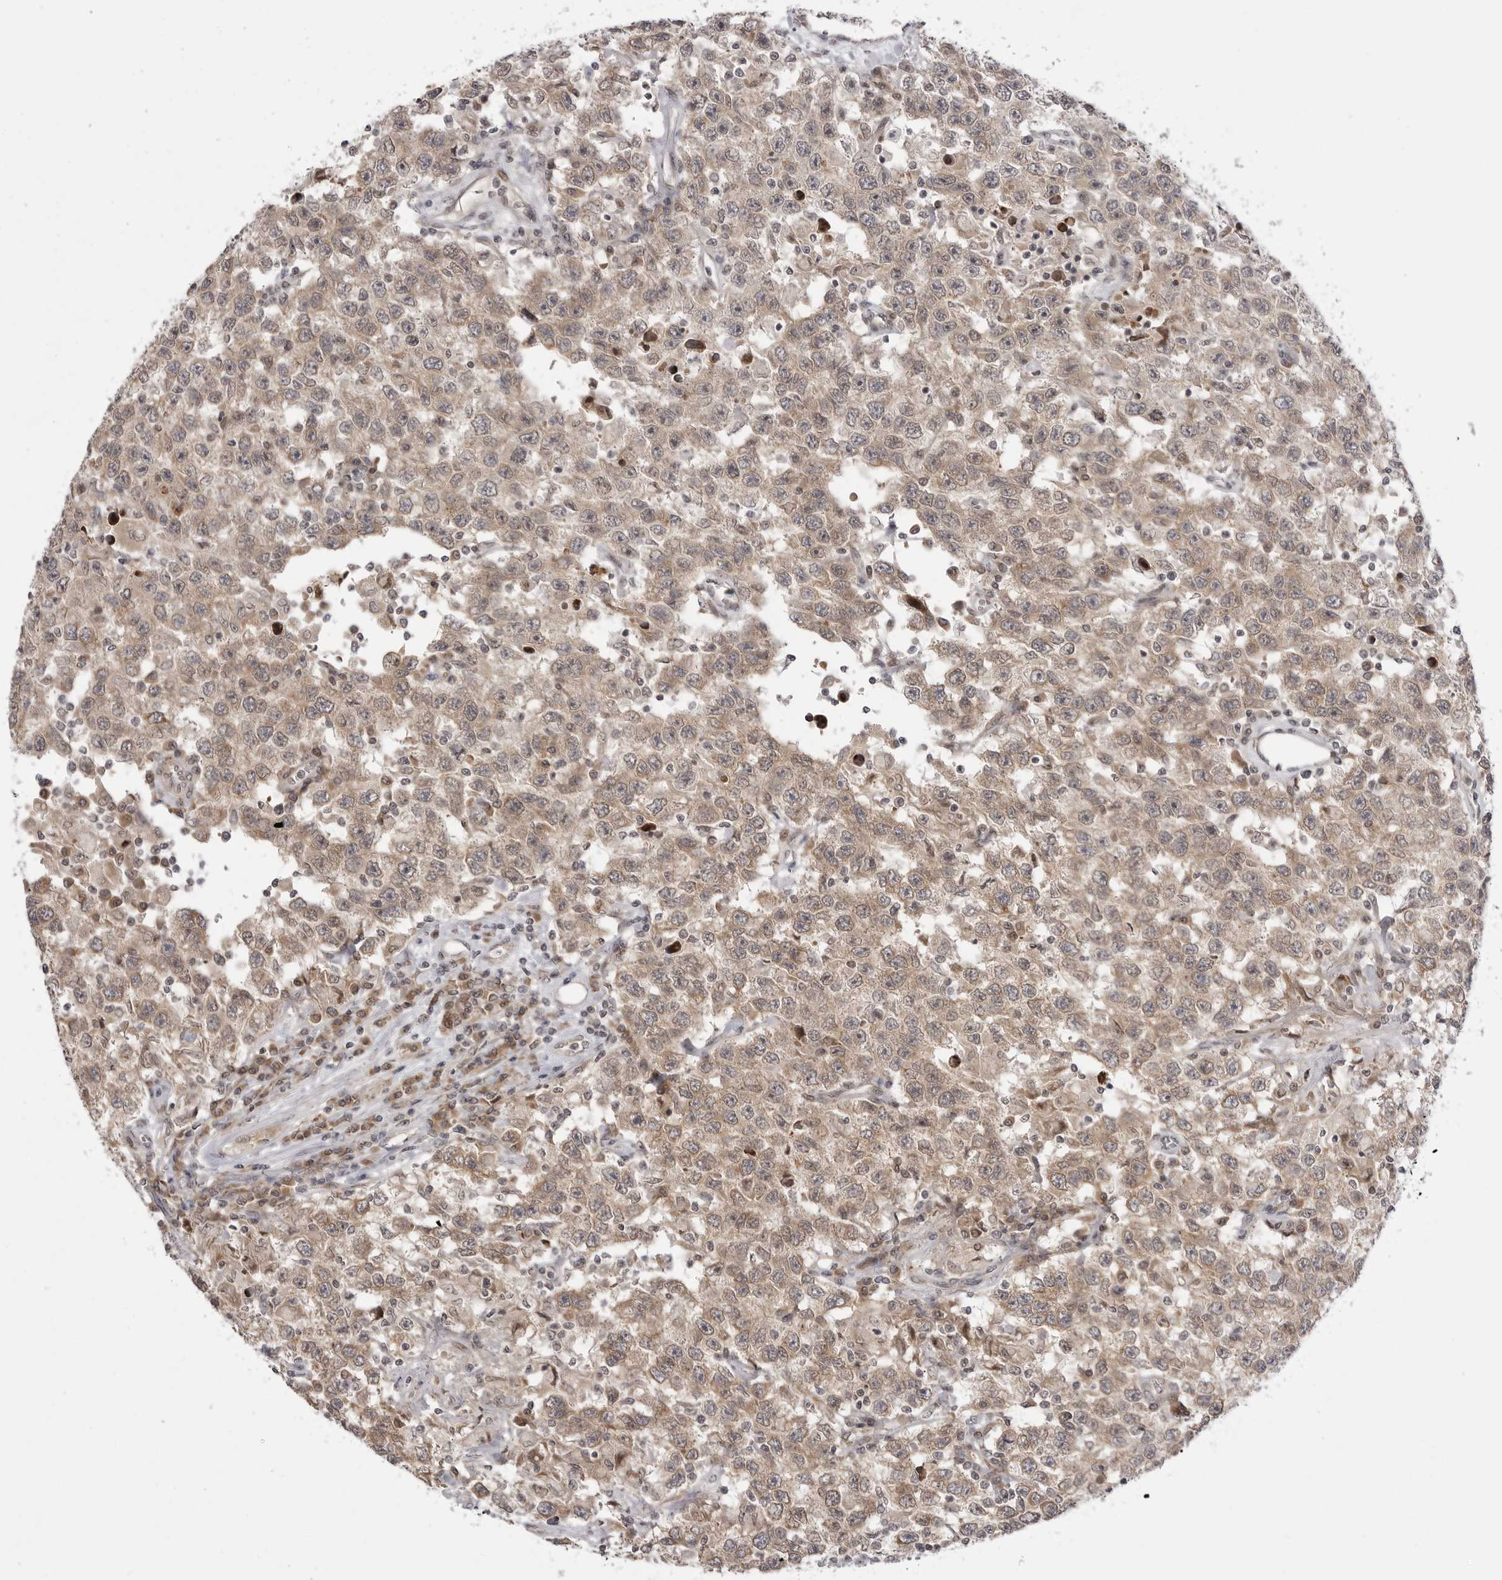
{"staining": {"intensity": "weak", "quantity": ">75%", "location": "cytoplasmic/membranous"}, "tissue": "testis cancer", "cell_type": "Tumor cells", "image_type": "cancer", "snomed": [{"axis": "morphology", "description": "Seminoma, NOS"}, {"axis": "topography", "description": "Testis"}], "caption": "This is an image of immunohistochemistry staining of testis cancer, which shows weak expression in the cytoplasmic/membranous of tumor cells.", "gene": "PTK2B", "patient": {"sex": "male", "age": 41}}